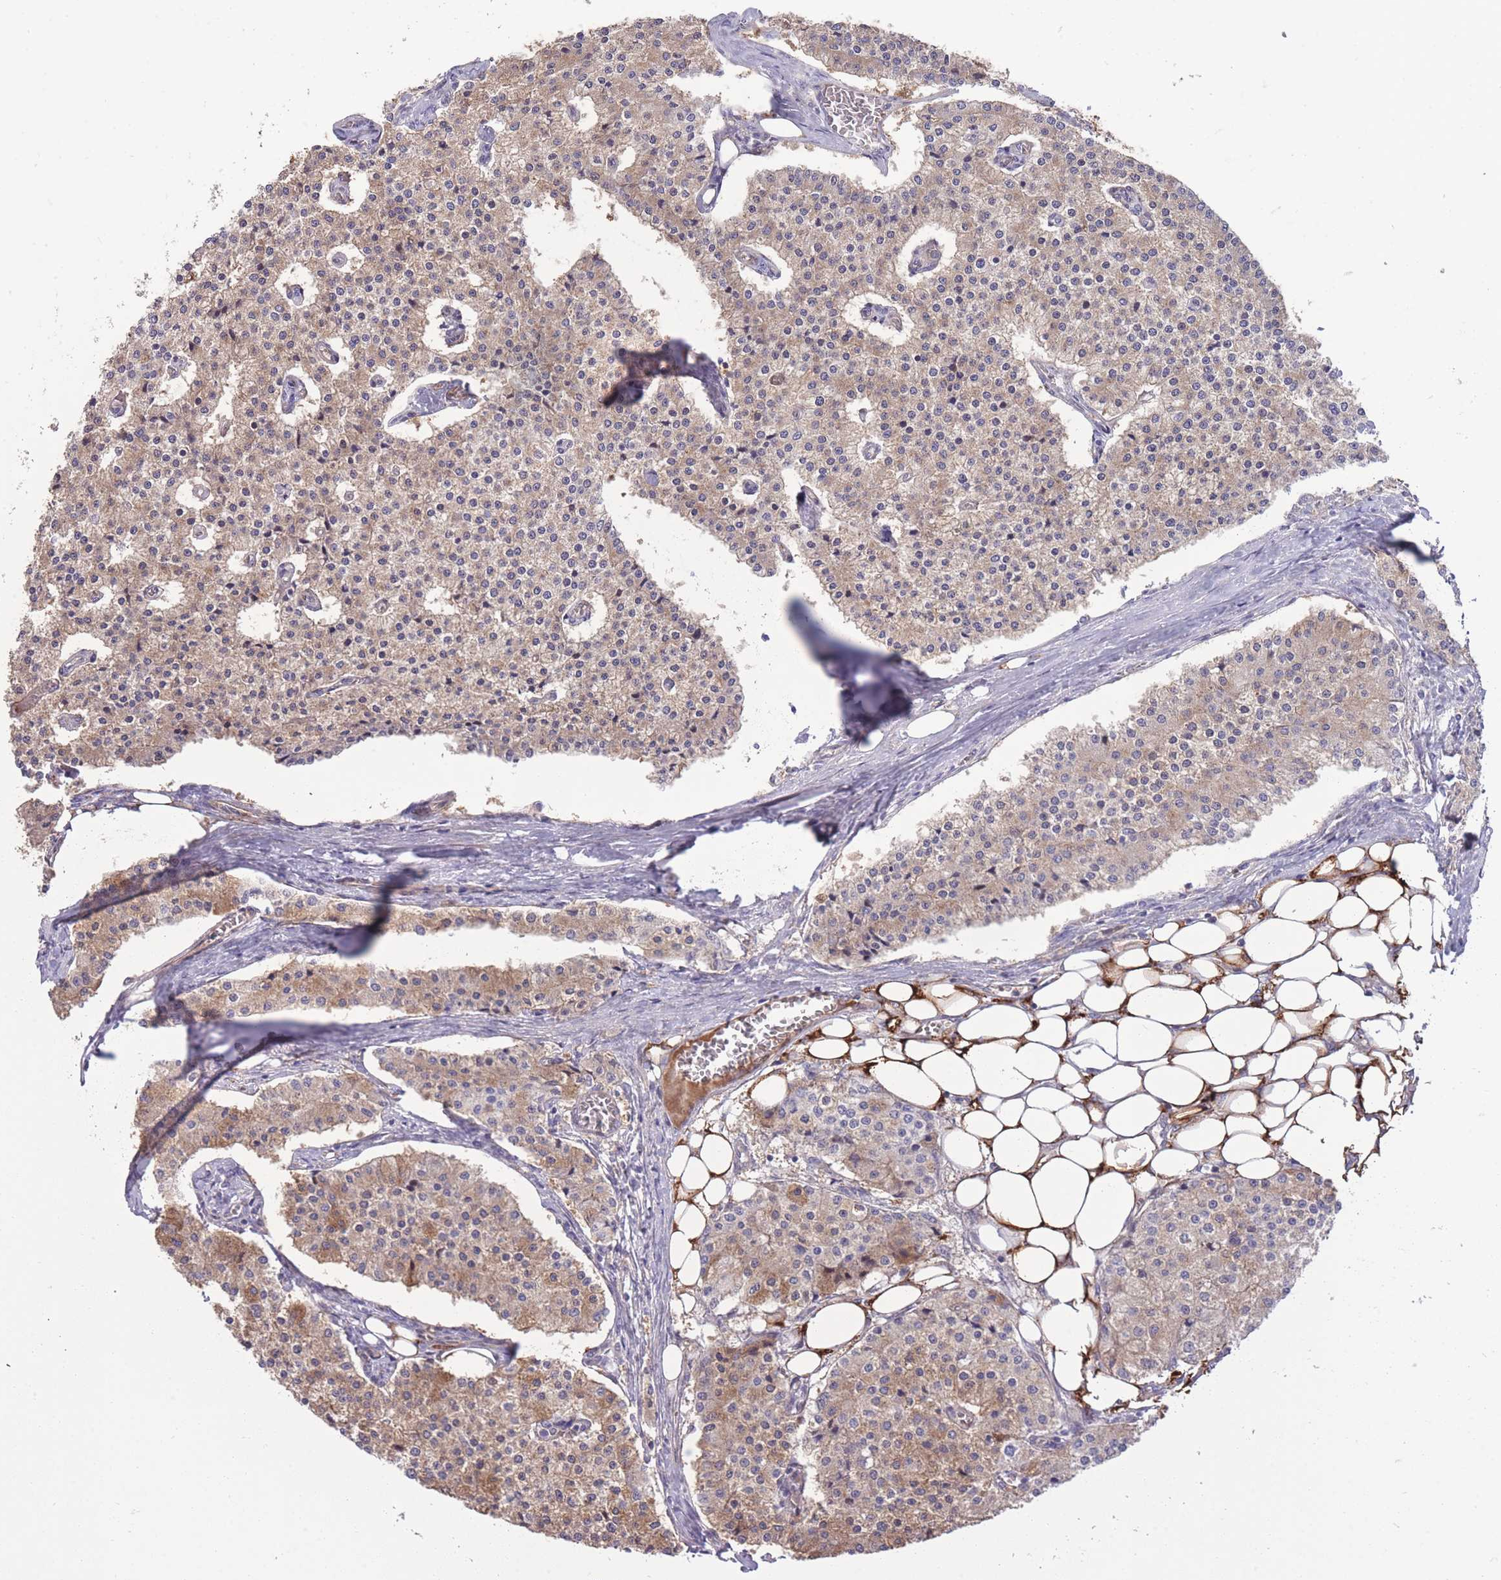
{"staining": {"intensity": "moderate", "quantity": ">75%", "location": "cytoplasmic/membranous"}, "tissue": "carcinoid", "cell_type": "Tumor cells", "image_type": "cancer", "snomed": [{"axis": "morphology", "description": "Carcinoid, malignant, NOS"}, {"axis": "topography", "description": "Colon"}], "caption": "Immunohistochemical staining of carcinoid demonstrates medium levels of moderate cytoplasmic/membranous protein positivity in about >75% of tumor cells. (Brightfield microscopy of DAB IHC at high magnification).", "gene": "RGS11", "patient": {"sex": "female", "age": 52}}